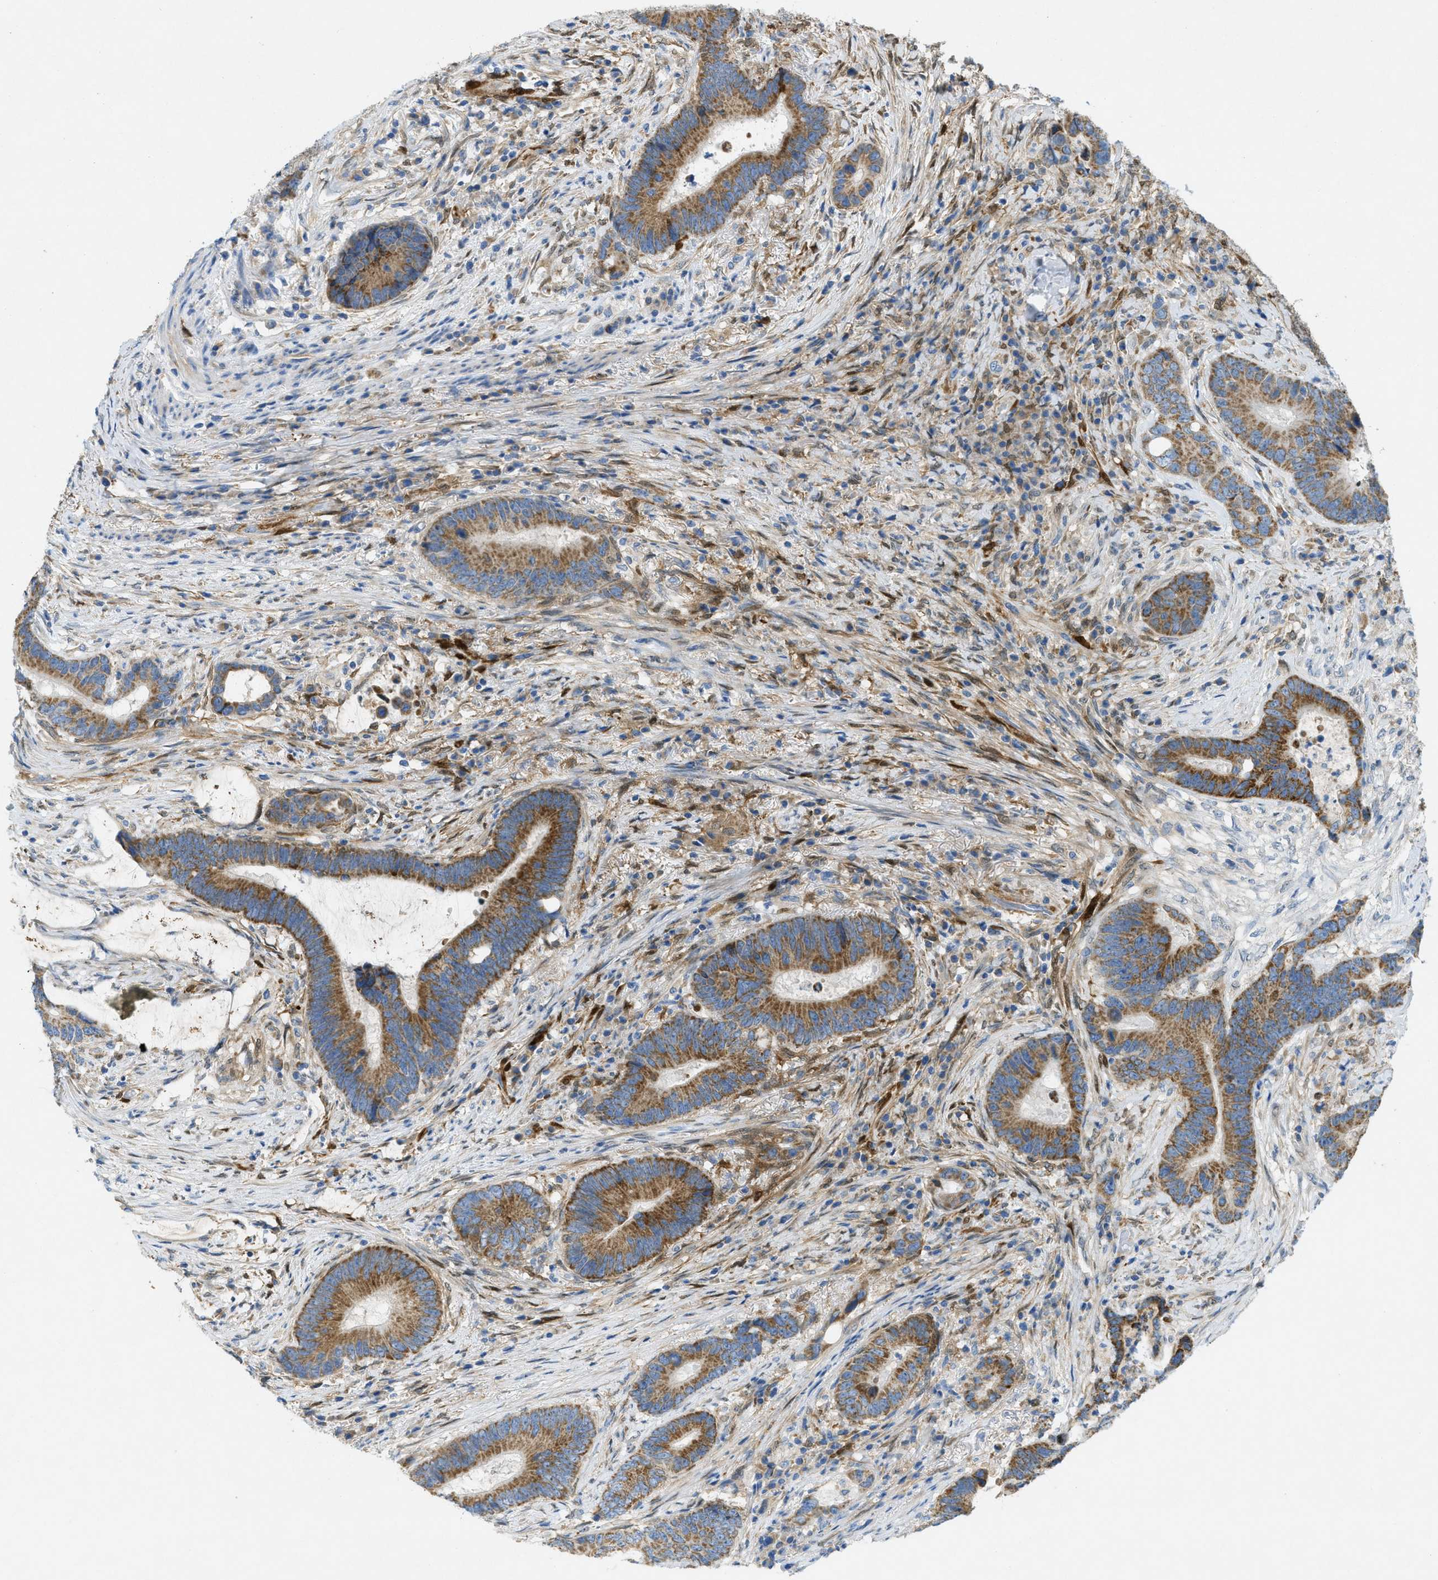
{"staining": {"intensity": "moderate", "quantity": ">75%", "location": "cytoplasmic/membranous"}, "tissue": "colorectal cancer", "cell_type": "Tumor cells", "image_type": "cancer", "snomed": [{"axis": "morphology", "description": "Adenocarcinoma, NOS"}, {"axis": "topography", "description": "Rectum"}], "caption": "Human colorectal cancer stained for a protein (brown) displays moderate cytoplasmic/membranous positive positivity in about >75% of tumor cells.", "gene": "CYGB", "patient": {"sex": "female", "age": 89}}